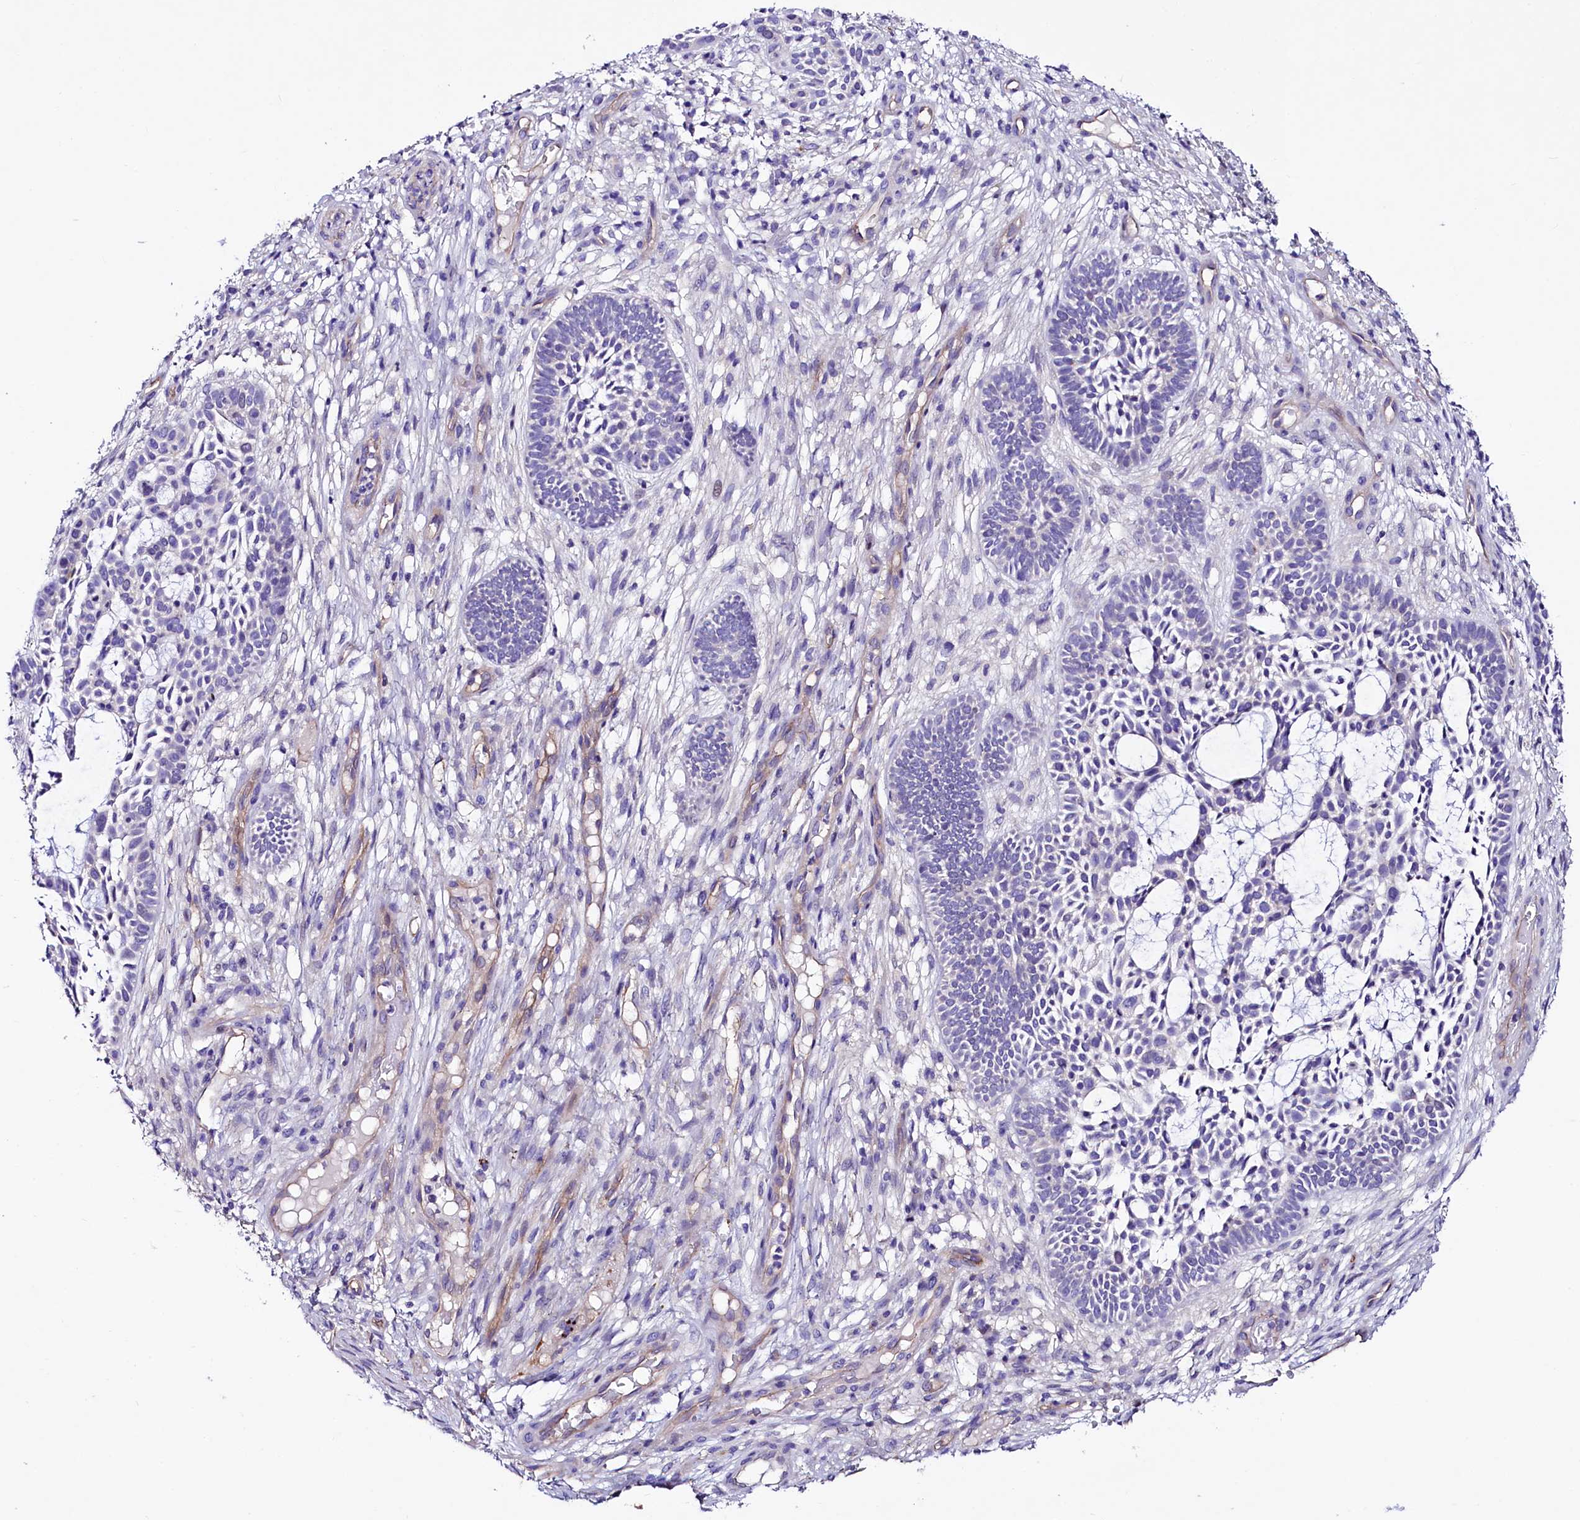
{"staining": {"intensity": "negative", "quantity": "none", "location": "none"}, "tissue": "skin cancer", "cell_type": "Tumor cells", "image_type": "cancer", "snomed": [{"axis": "morphology", "description": "Basal cell carcinoma"}, {"axis": "topography", "description": "Skin"}], "caption": "Skin cancer was stained to show a protein in brown. There is no significant expression in tumor cells.", "gene": "SLF1", "patient": {"sex": "male", "age": 89}}